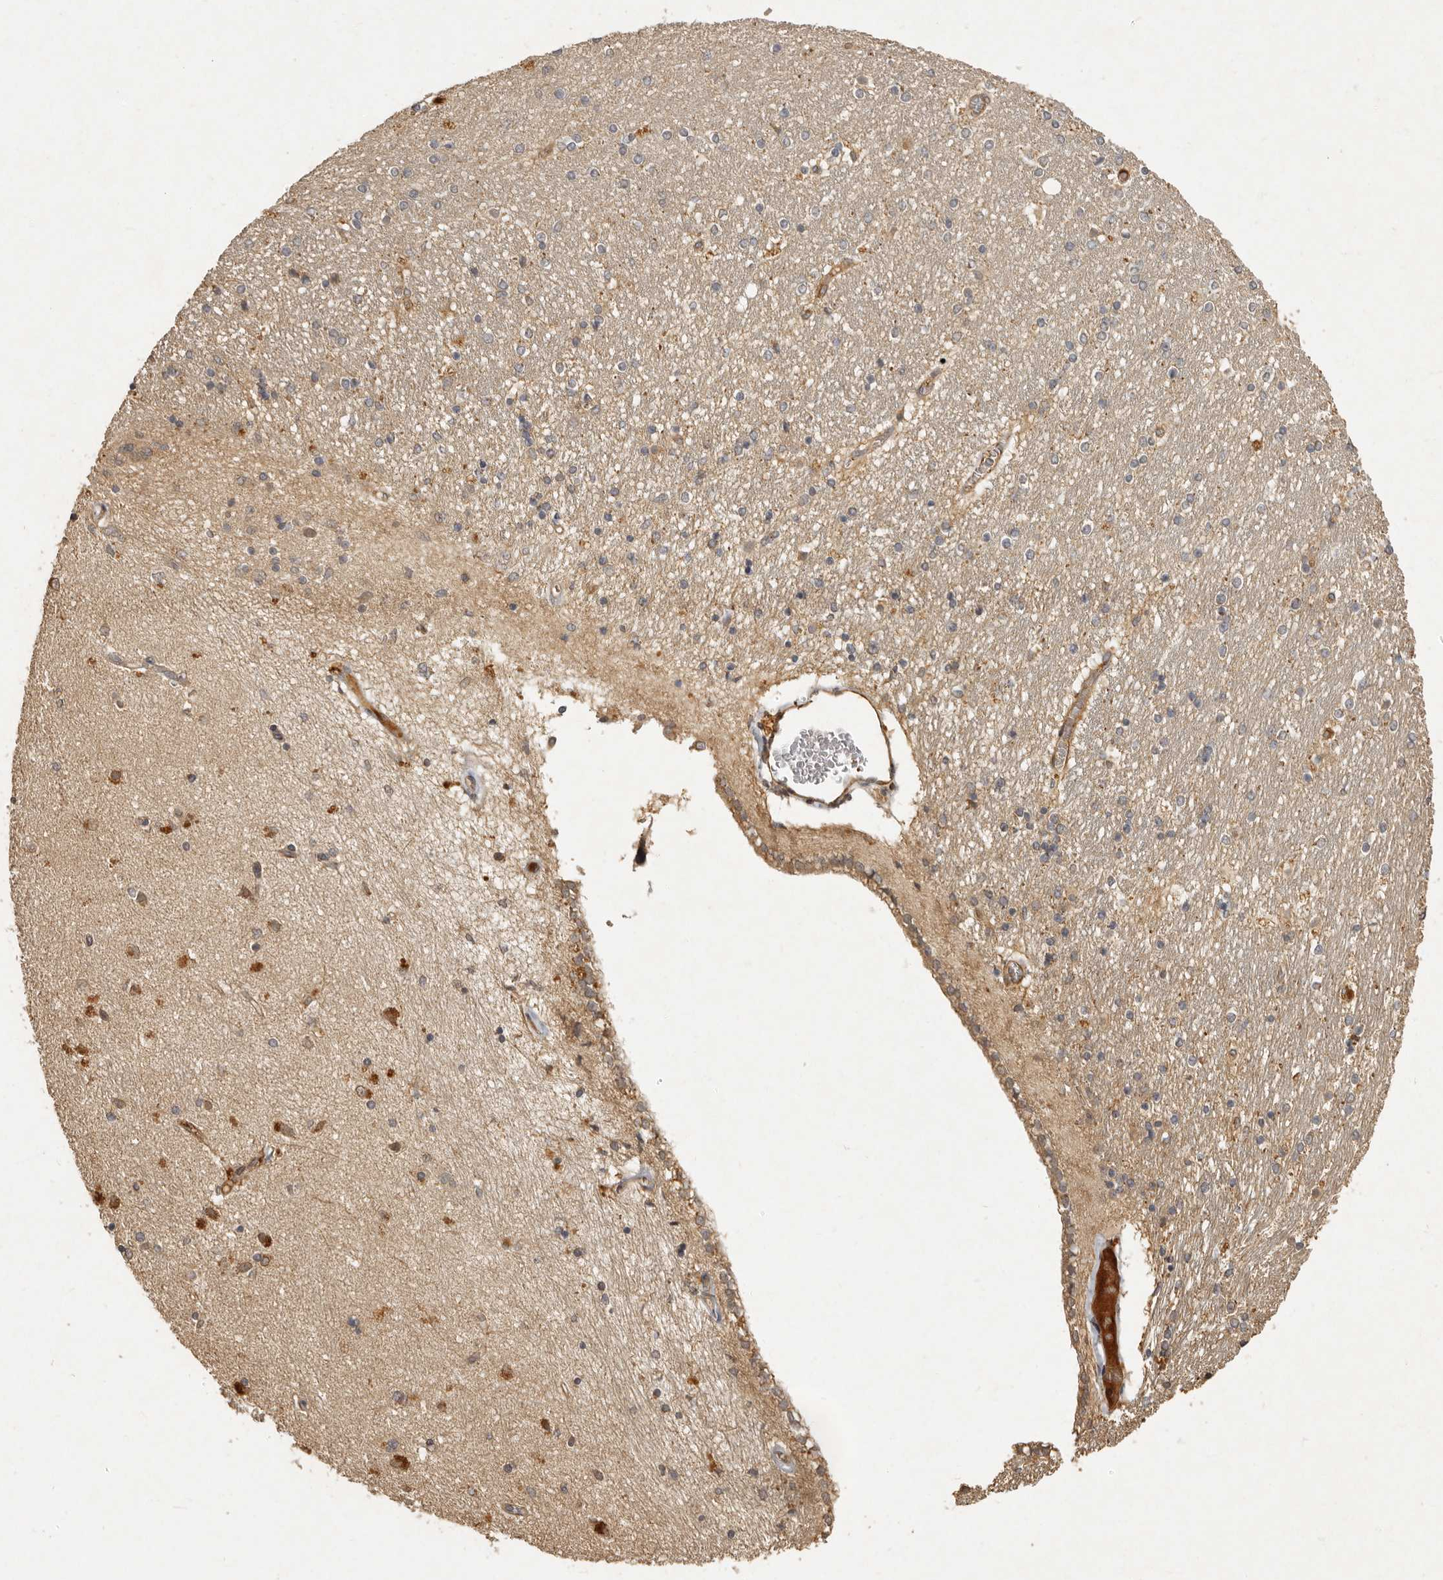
{"staining": {"intensity": "moderate", "quantity": "<25%", "location": "cytoplasmic/membranous"}, "tissue": "hippocampus", "cell_type": "Glial cells", "image_type": "normal", "snomed": [{"axis": "morphology", "description": "Normal tissue, NOS"}, {"axis": "topography", "description": "Hippocampus"}], "caption": "Moderate cytoplasmic/membranous positivity is seen in approximately <25% of glial cells in benign hippocampus. Using DAB (3,3'-diaminobenzidine) (brown) and hematoxylin (blue) stains, captured at high magnification using brightfield microscopy.", "gene": "SEMA3A", "patient": {"sex": "female", "age": 54}}